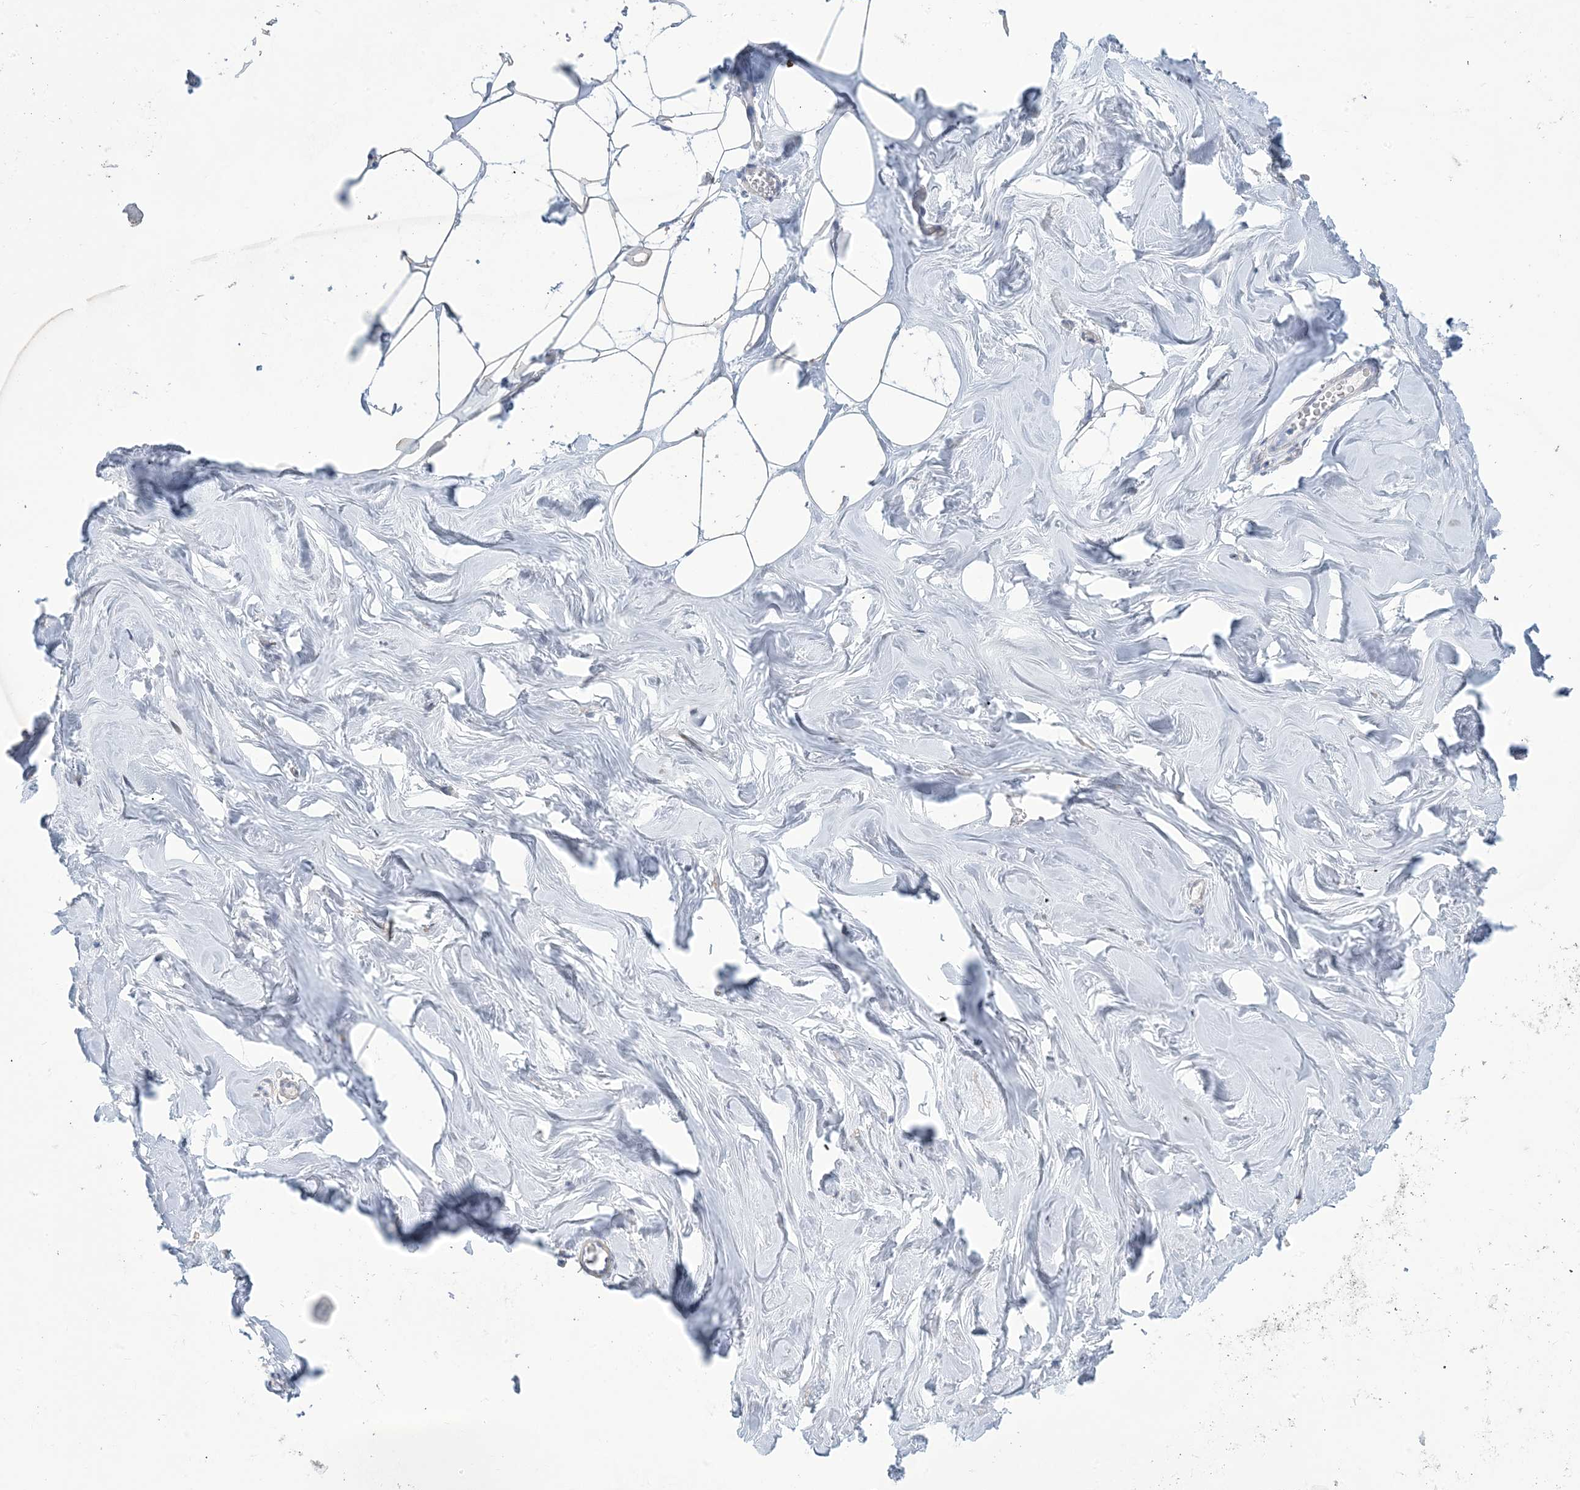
{"staining": {"intensity": "negative", "quantity": "none", "location": "none"}, "tissue": "adipose tissue", "cell_type": "Adipocytes", "image_type": "normal", "snomed": [{"axis": "morphology", "description": "Normal tissue, NOS"}, {"axis": "morphology", "description": "Fibrosis, NOS"}, {"axis": "topography", "description": "Breast"}, {"axis": "topography", "description": "Adipose tissue"}], "caption": "High power microscopy micrograph of an IHC micrograph of benign adipose tissue, revealing no significant staining in adipocytes.", "gene": "MTHFD2L", "patient": {"sex": "female", "age": 39}}